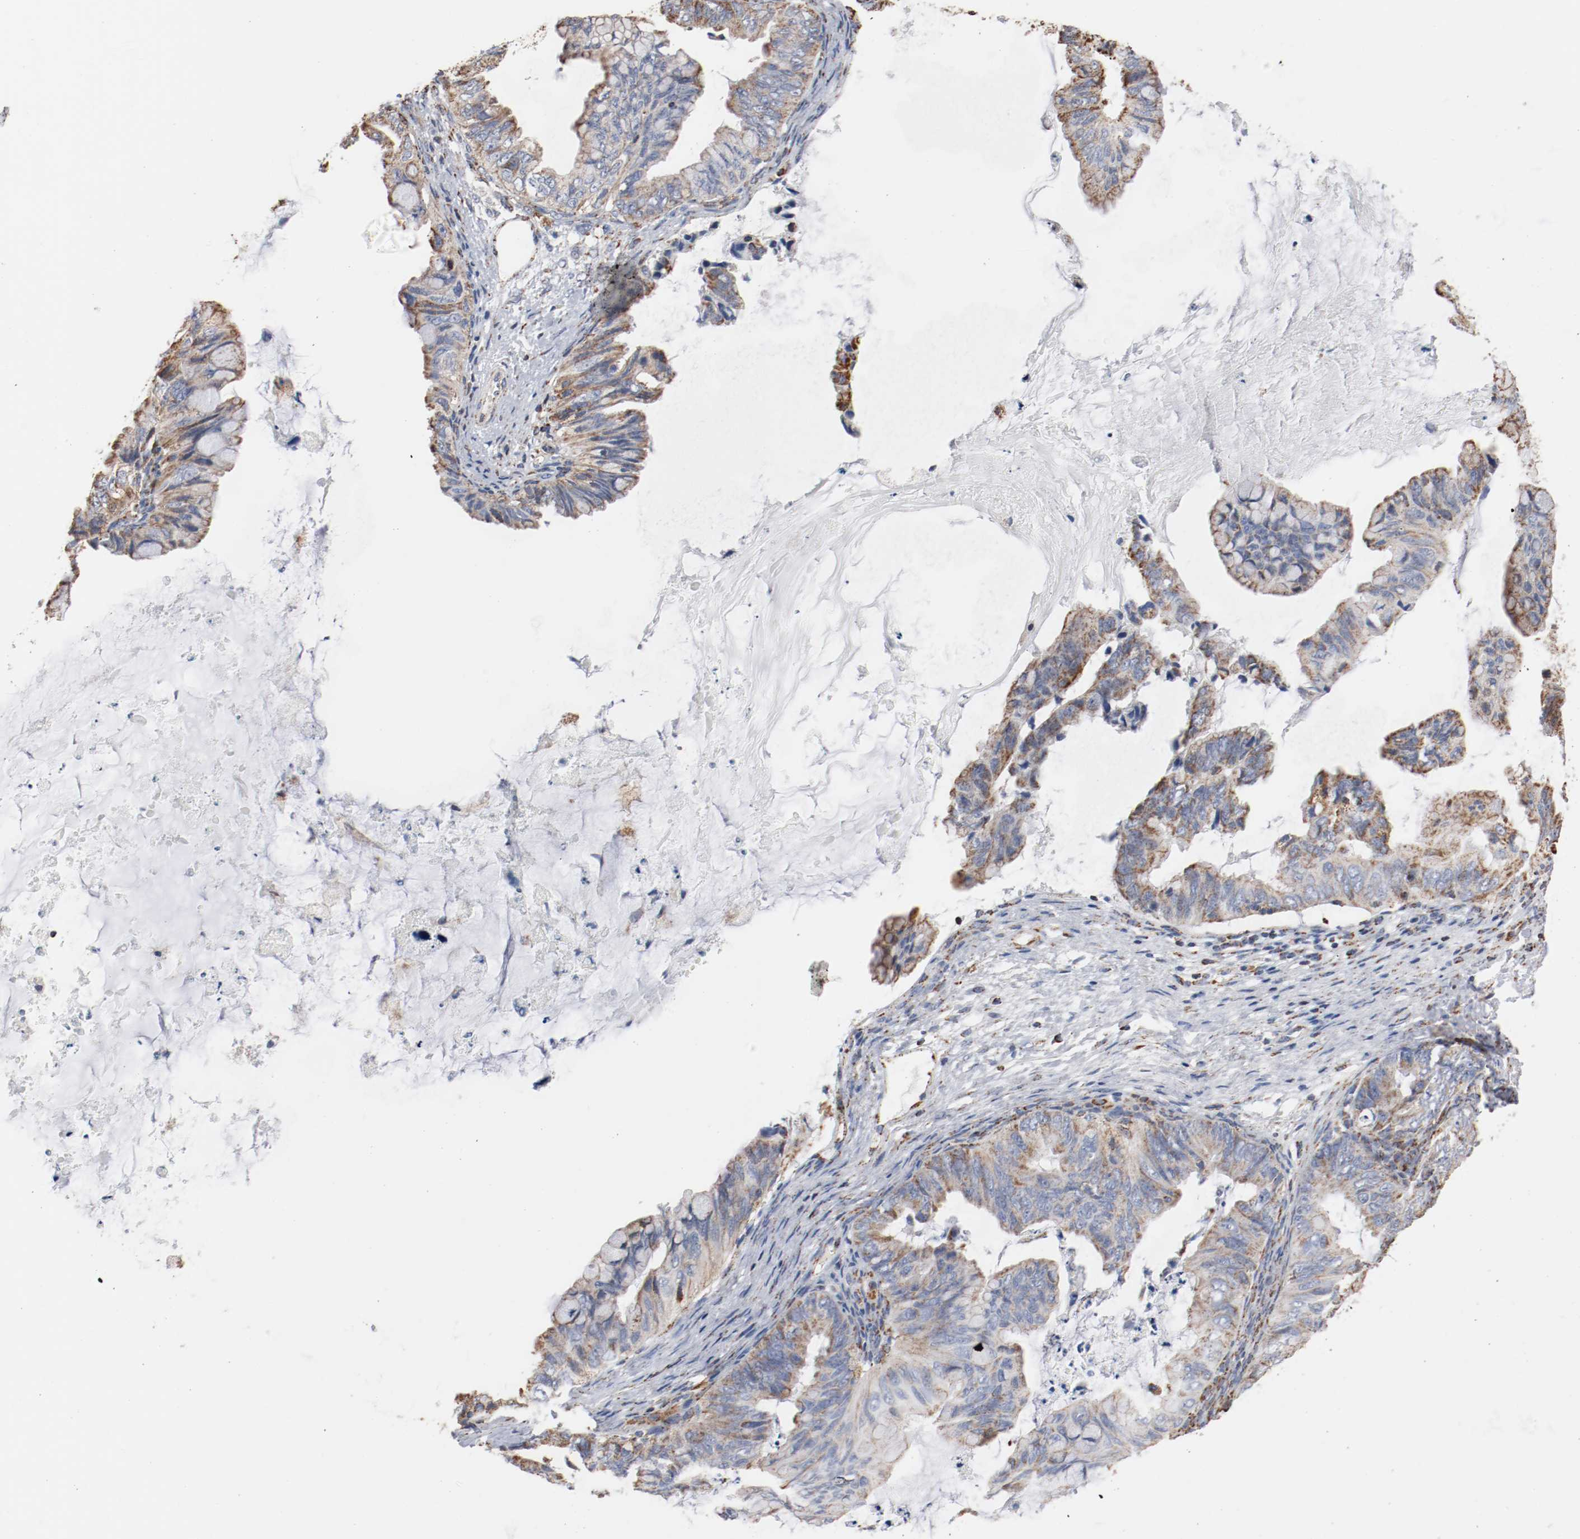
{"staining": {"intensity": "moderate", "quantity": ">75%", "location": "cytoplasmic/membranous"}, "tissue": "ovarian cancer", "cell_type": "Tumor cells", "image_type": "cancer", "snomed": [{"axis": "morphology", "description": "Cystadenocarcinoma, mucinous, NOS"}, {"axis": "topography", "description": "Ovary"}], "caption": "Ovarian cancer (mucinous cystadenocarcinoma) stained with DAB (3,3'-diaminobenzidine) immunohistochemistry displays medium levels of moderate cytoplasmic/membranous expression in approximately >75% of tumor cells.", "gene": "NDUFS4", "patient": {"sex": "female", "age": 36}}